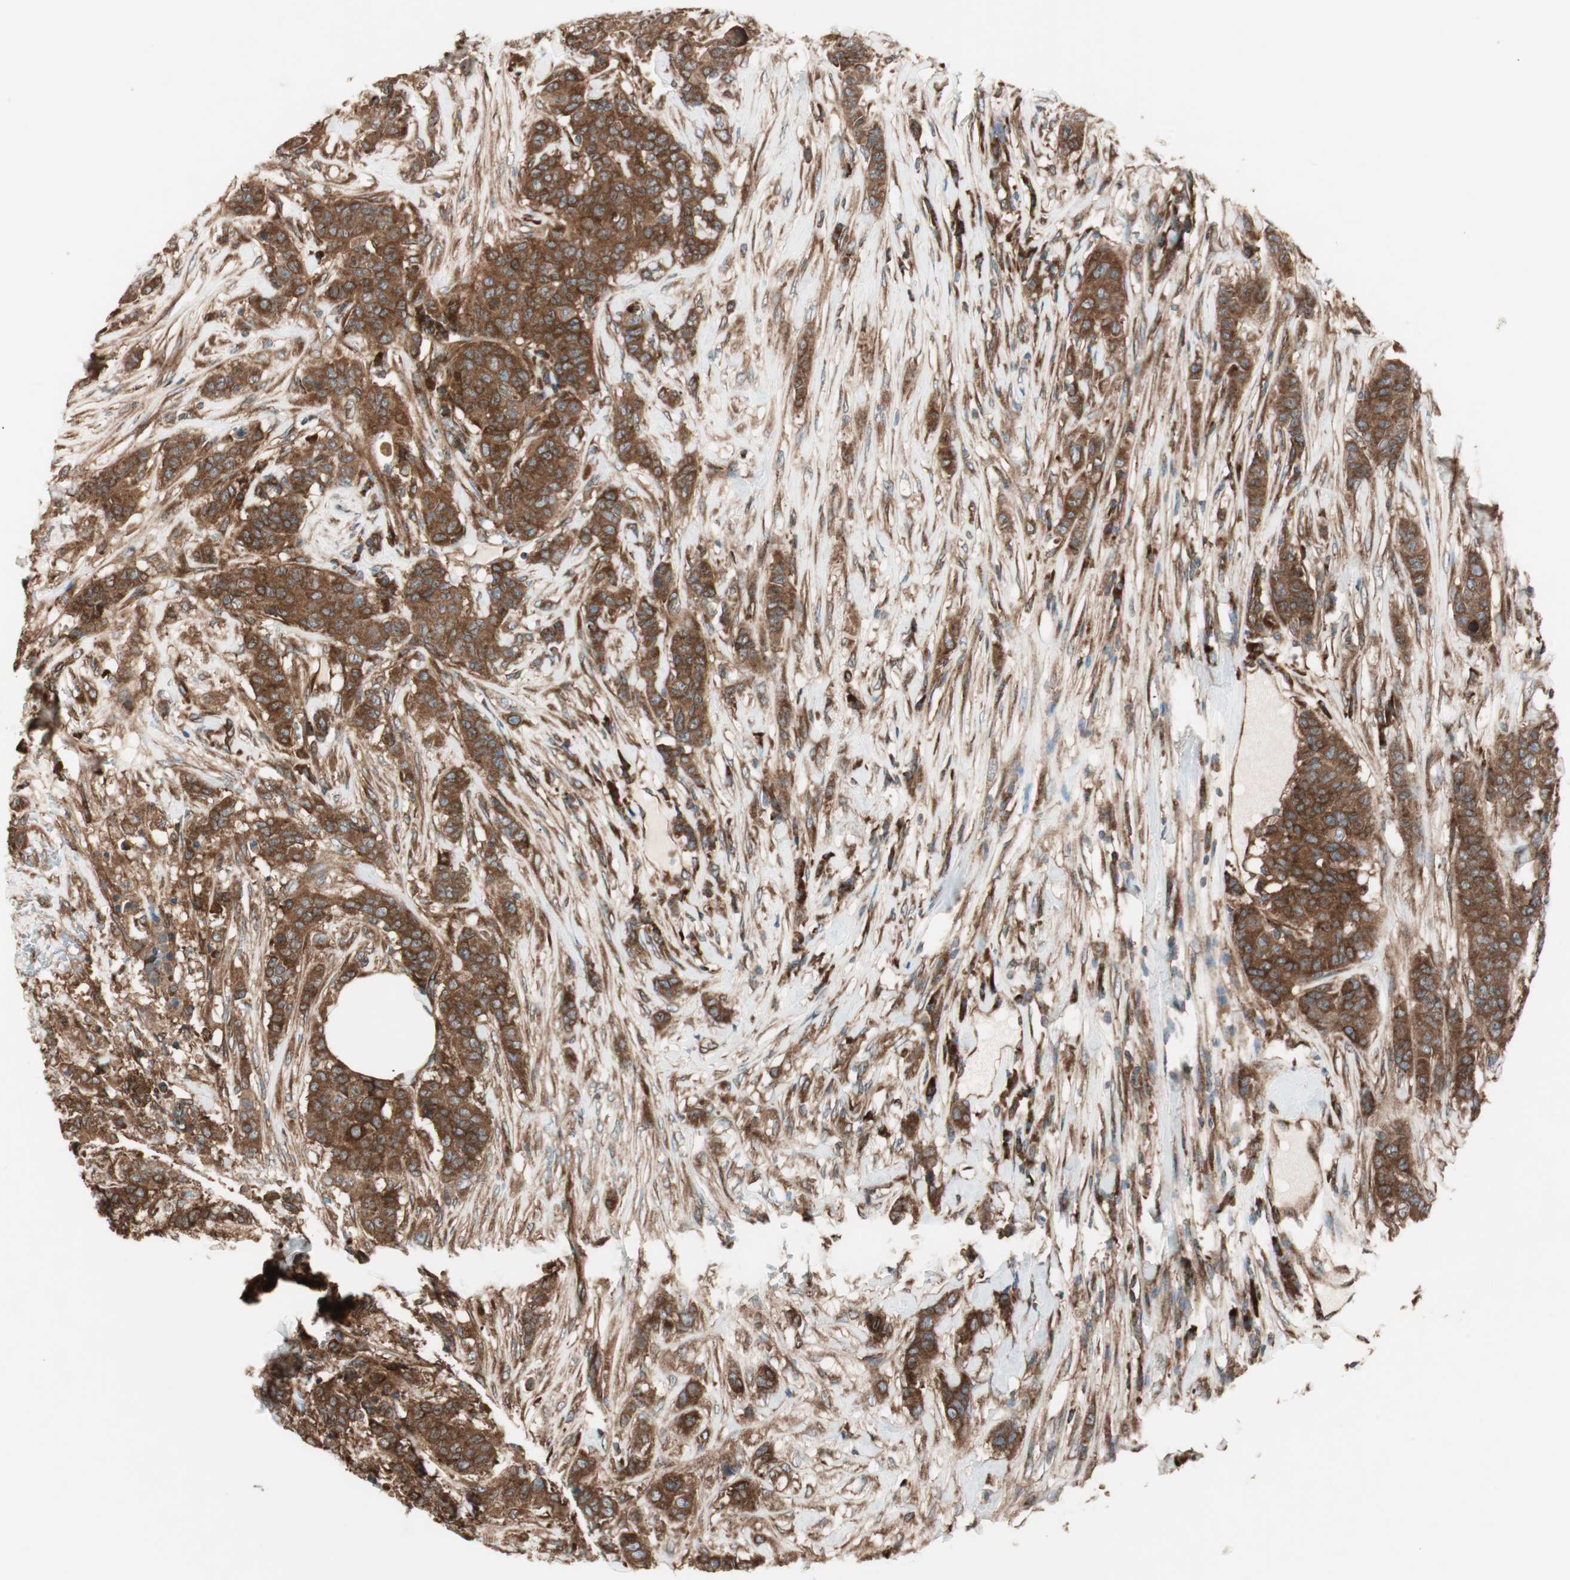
{"staining": {"intensity": "strong", "quantity": ">75%", "location": "cytoplasmic/membranous"}, "tissue": "breast cancer", "cell_type": "Tumor cells", "image_type": "cancer", "snomed": [{"axis": "morphology", "description": "Duct carcinoma"}, {"axis": "topography", "description": "Breast"}], "caption": "This image demonstrates IHC staining of human breast invasive ductal carcinoma, with high strong cytoplasmic/membranous staining in about >75% of tumor cells.", "gene": "RAB5A", "patient": {"sex": "female", "age": 40}}